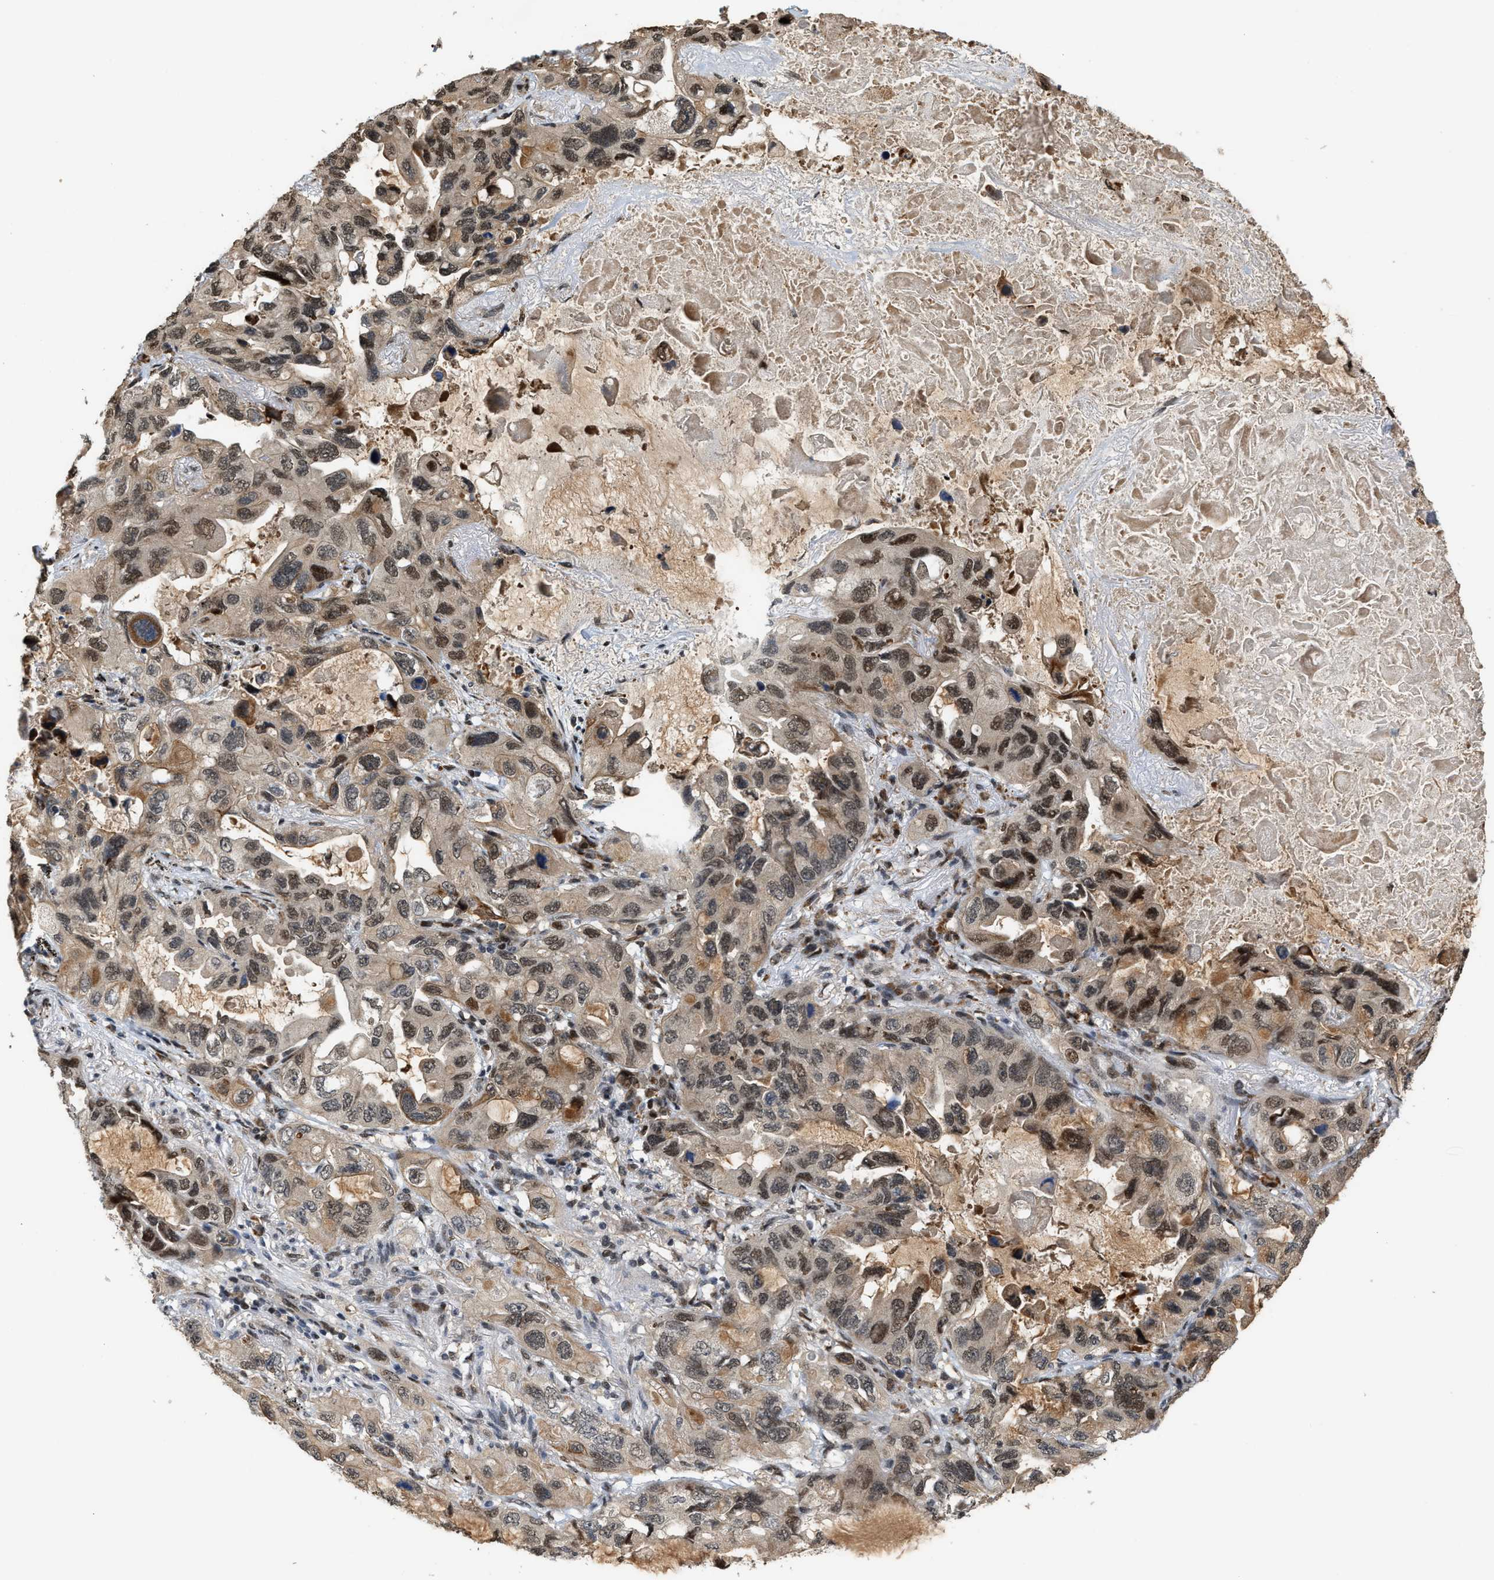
{"staining": {"intensity": "moderate", "quantity": ">75%", "location": "cytoplasmic/membranous,nuclear"}, "tissue": "lung cancer", "cell_type": "Tumor cells", "image_type": "cancer", "snomed": [{"axis": "morphology", "description": "Squamous cell carcinoma, NOS"}, {"axis": "topography", "description": "Lung"}], "caption": "Lung cancer stained with immunohistochemistry (IHC) exhibits moderate cytoplasmic/membranous and nuclear positivity in about >75% of tumor cells.", "gene": "SERTAD2", "patient": {"sex": "female", "age": 73}}